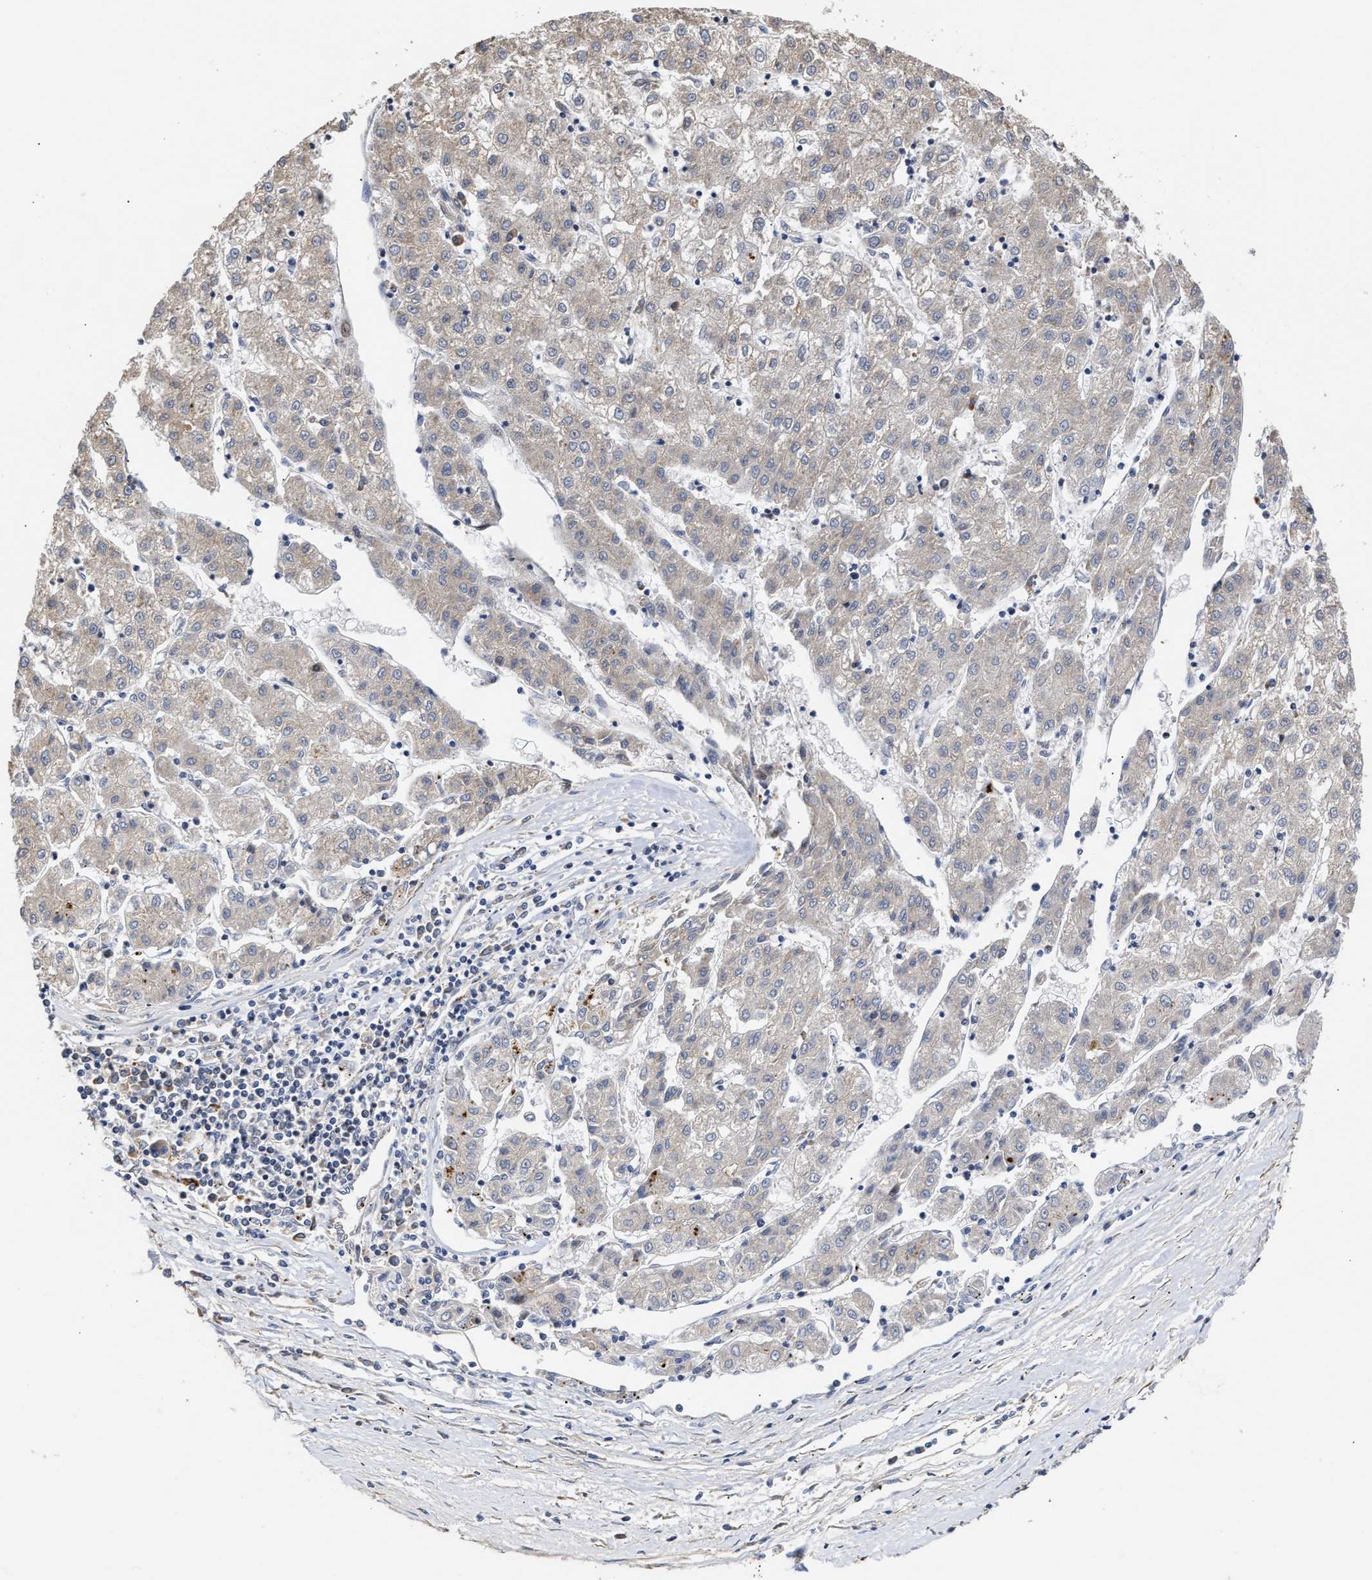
{"staining": {"intensity": "negative", "quantity": "none", "location": "none"}, "tissue": "liver cancer", "cell_type": "Tumor cells", "image_type": "cancer", "snomed": [{"axis": "morphology", "description": "Carcinoma, Hepatocellular, NOS"}, {"axis": "topography", "description": "Liver"}], "caption": "Tumor cells are negative for protein expression in human liver cancer (hepatocellular carcinoma).", "gene": "GOSR1", "patient": {"sex": "male", "age": 72}}